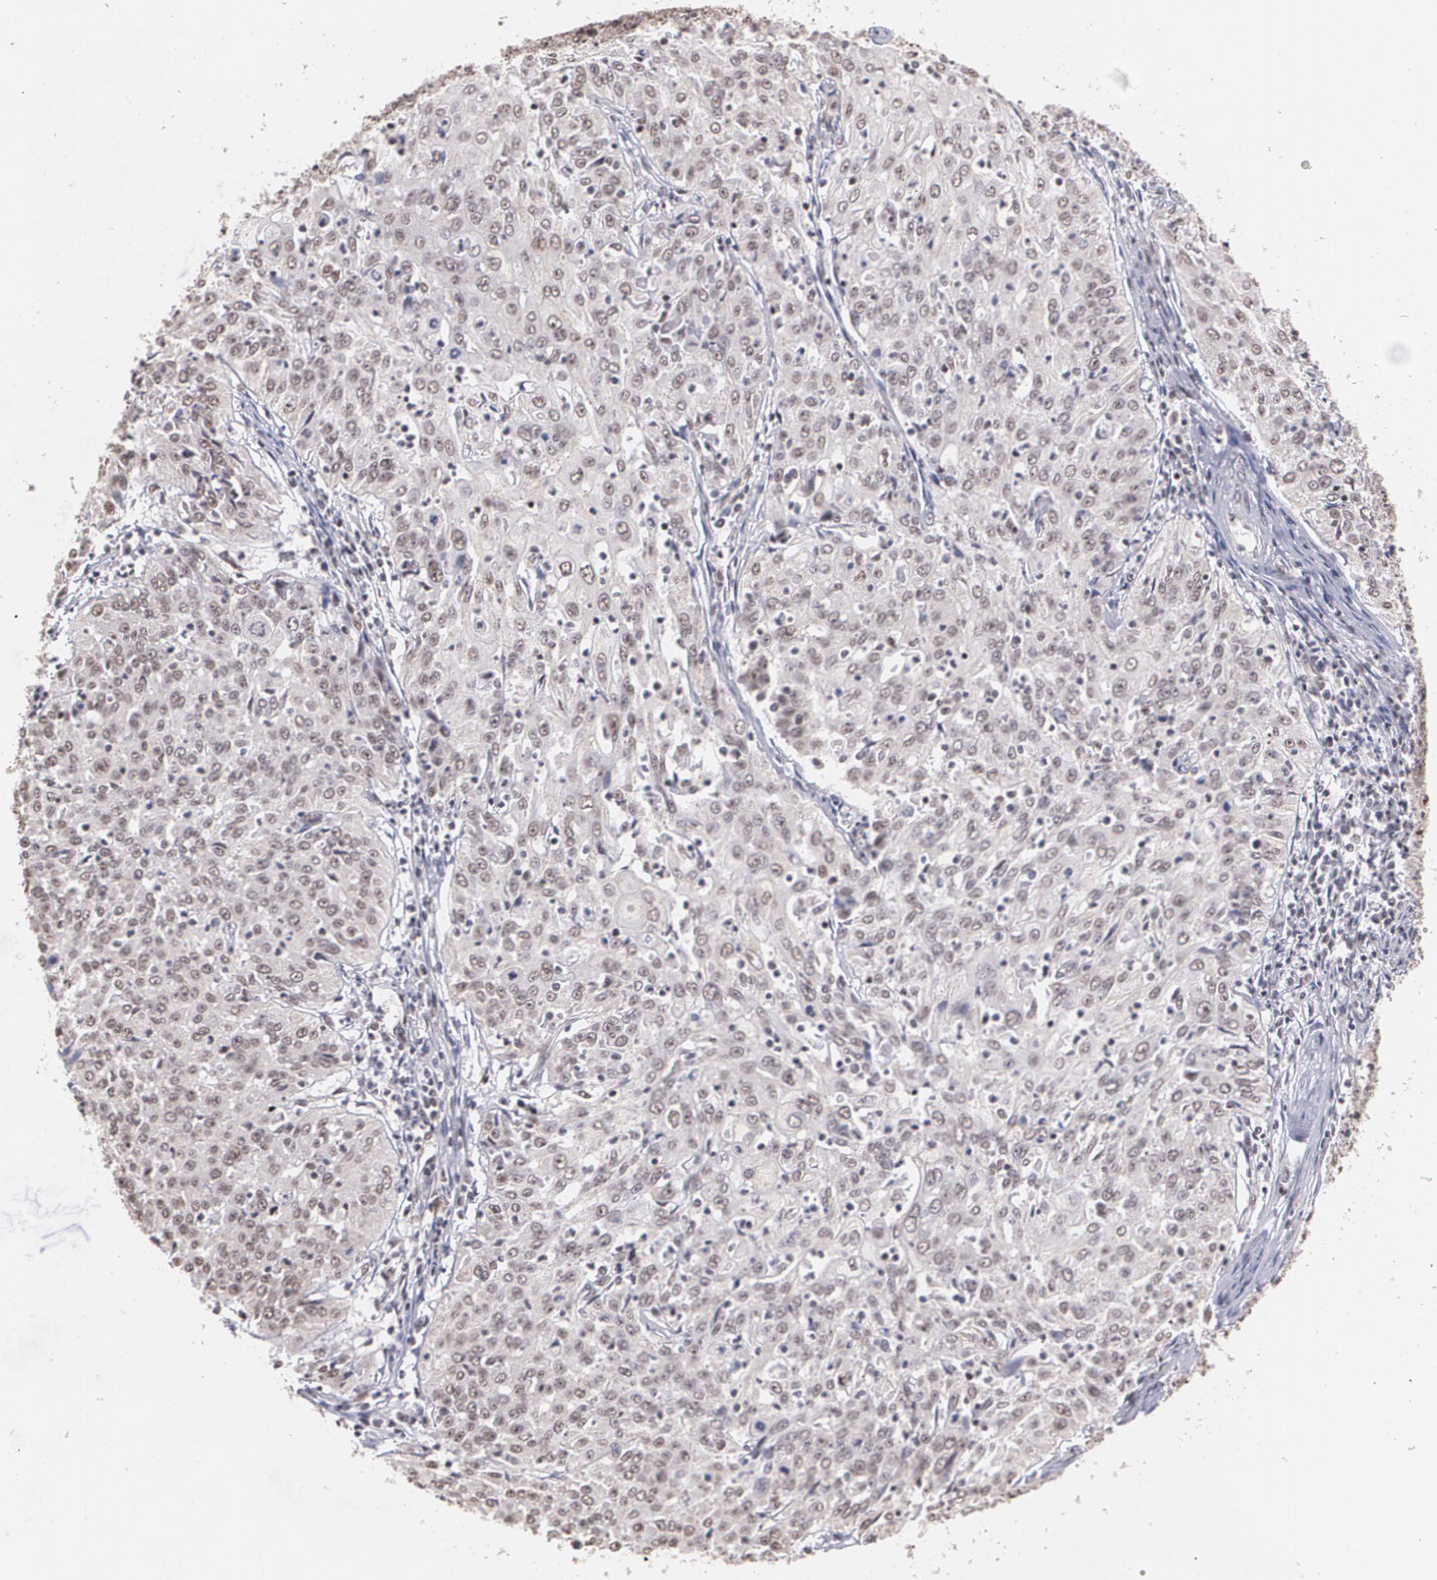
{"staining": {"intensity": "negative", "quantity": "none", "location": "none"}, "tissue": "cervical cancer", "cell_type": "Tumor cells", "image_type": "cancer", "snomed": [{"axis": "morphology", "description": "Squamous cell carcinoma, NOS"}, {"axis": "topography", "description": "Cervix"}], "caption": "Tumor cells are negative for protein expression in human cervical cancer (squamous cell carcinoma).", "gene": "C6orf15", "patient": {"sex": "female", "age": 39}}